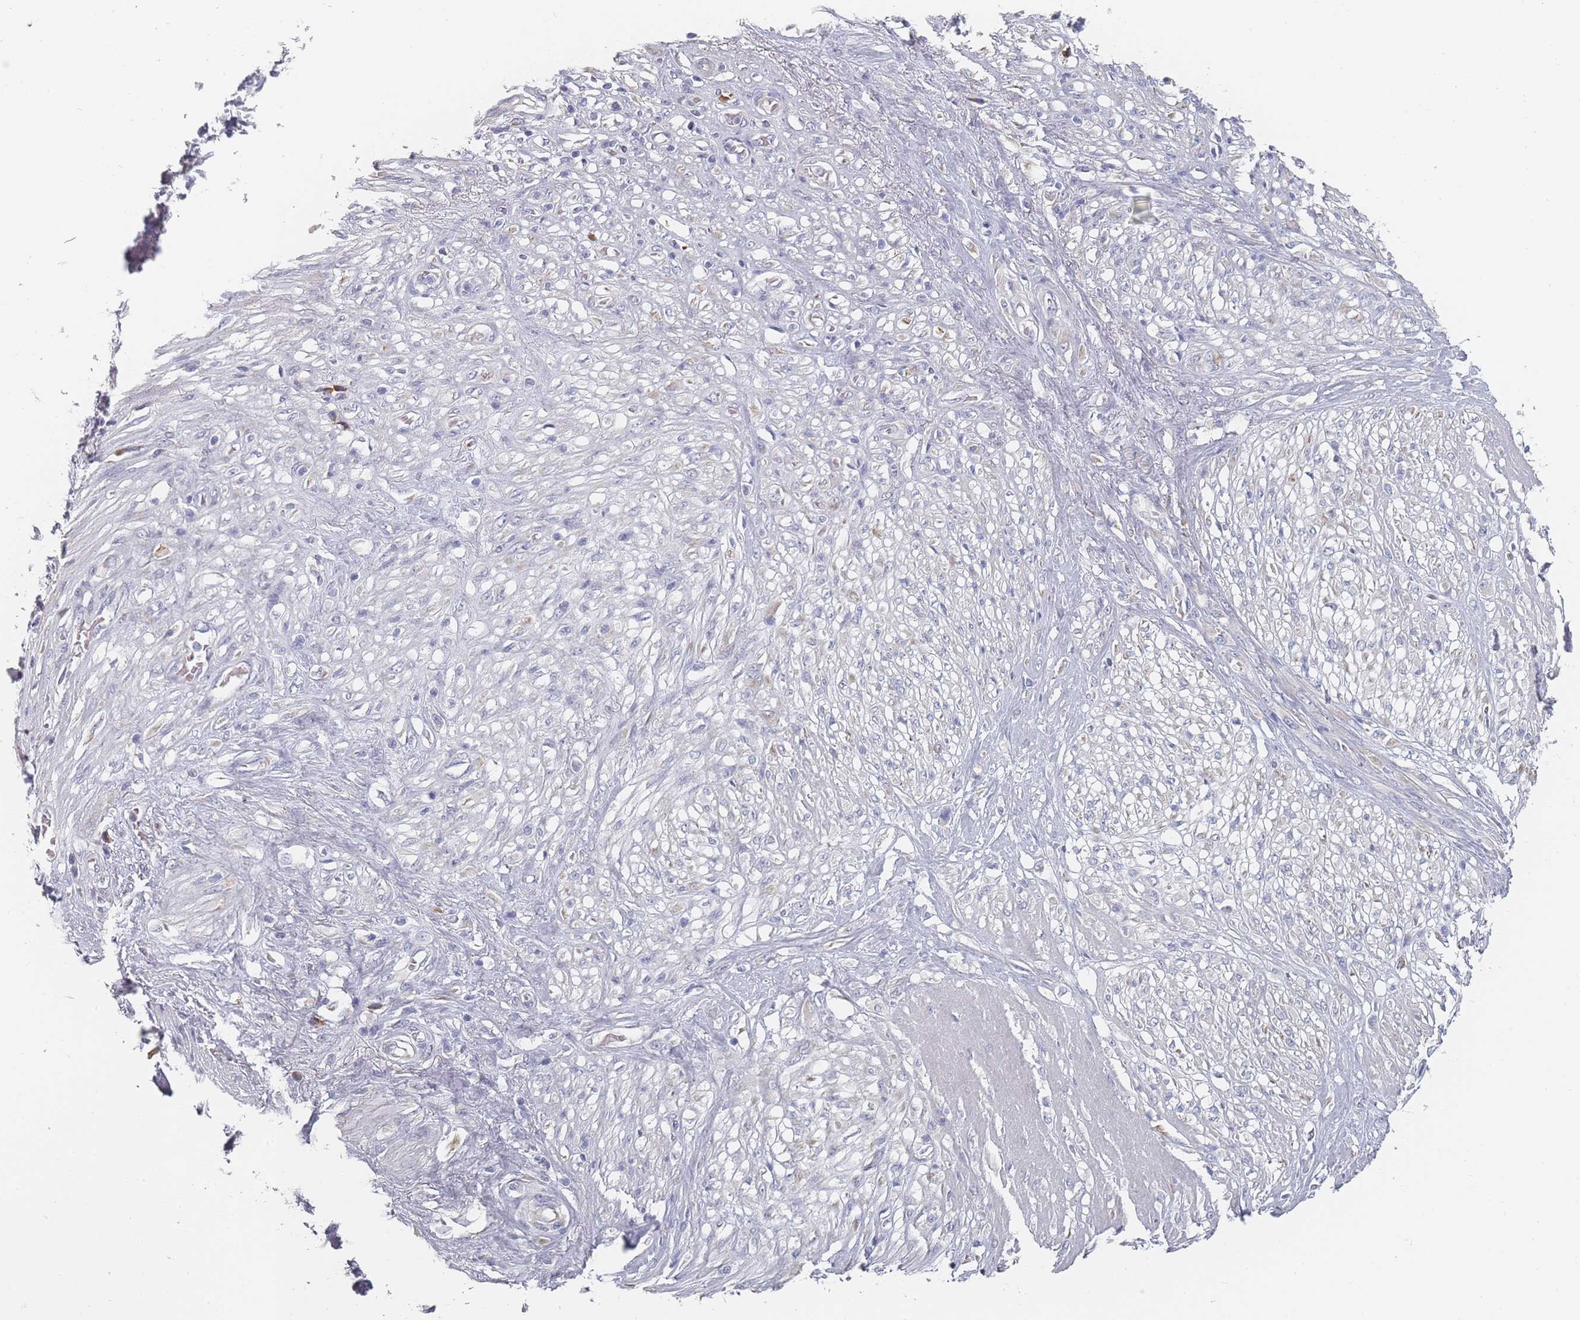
{"staining": {"intensity": "negative", "quantity": "none", "location": "none"}, "tissue": "stomach cancer", "cell_type": "Tumor cells", "image_type": "cancer", "snomed": [{"axis": "morphology", "description": "Adenocarcinoma, NOS"}, {"axis": "morphology", "description": "Adenocarcinoma, High grade"}, {"axis": "topography", "description": "Stomach, upper"}, {"axis": "topography", "description": "Stomach, lower"}], "caption": "The micrograph shows no significant staining in tumor cells of stomach cancer (adenocarcinoma).", "gene": "SLC35E4", "patient": {"sex": "female", "age": 65}}